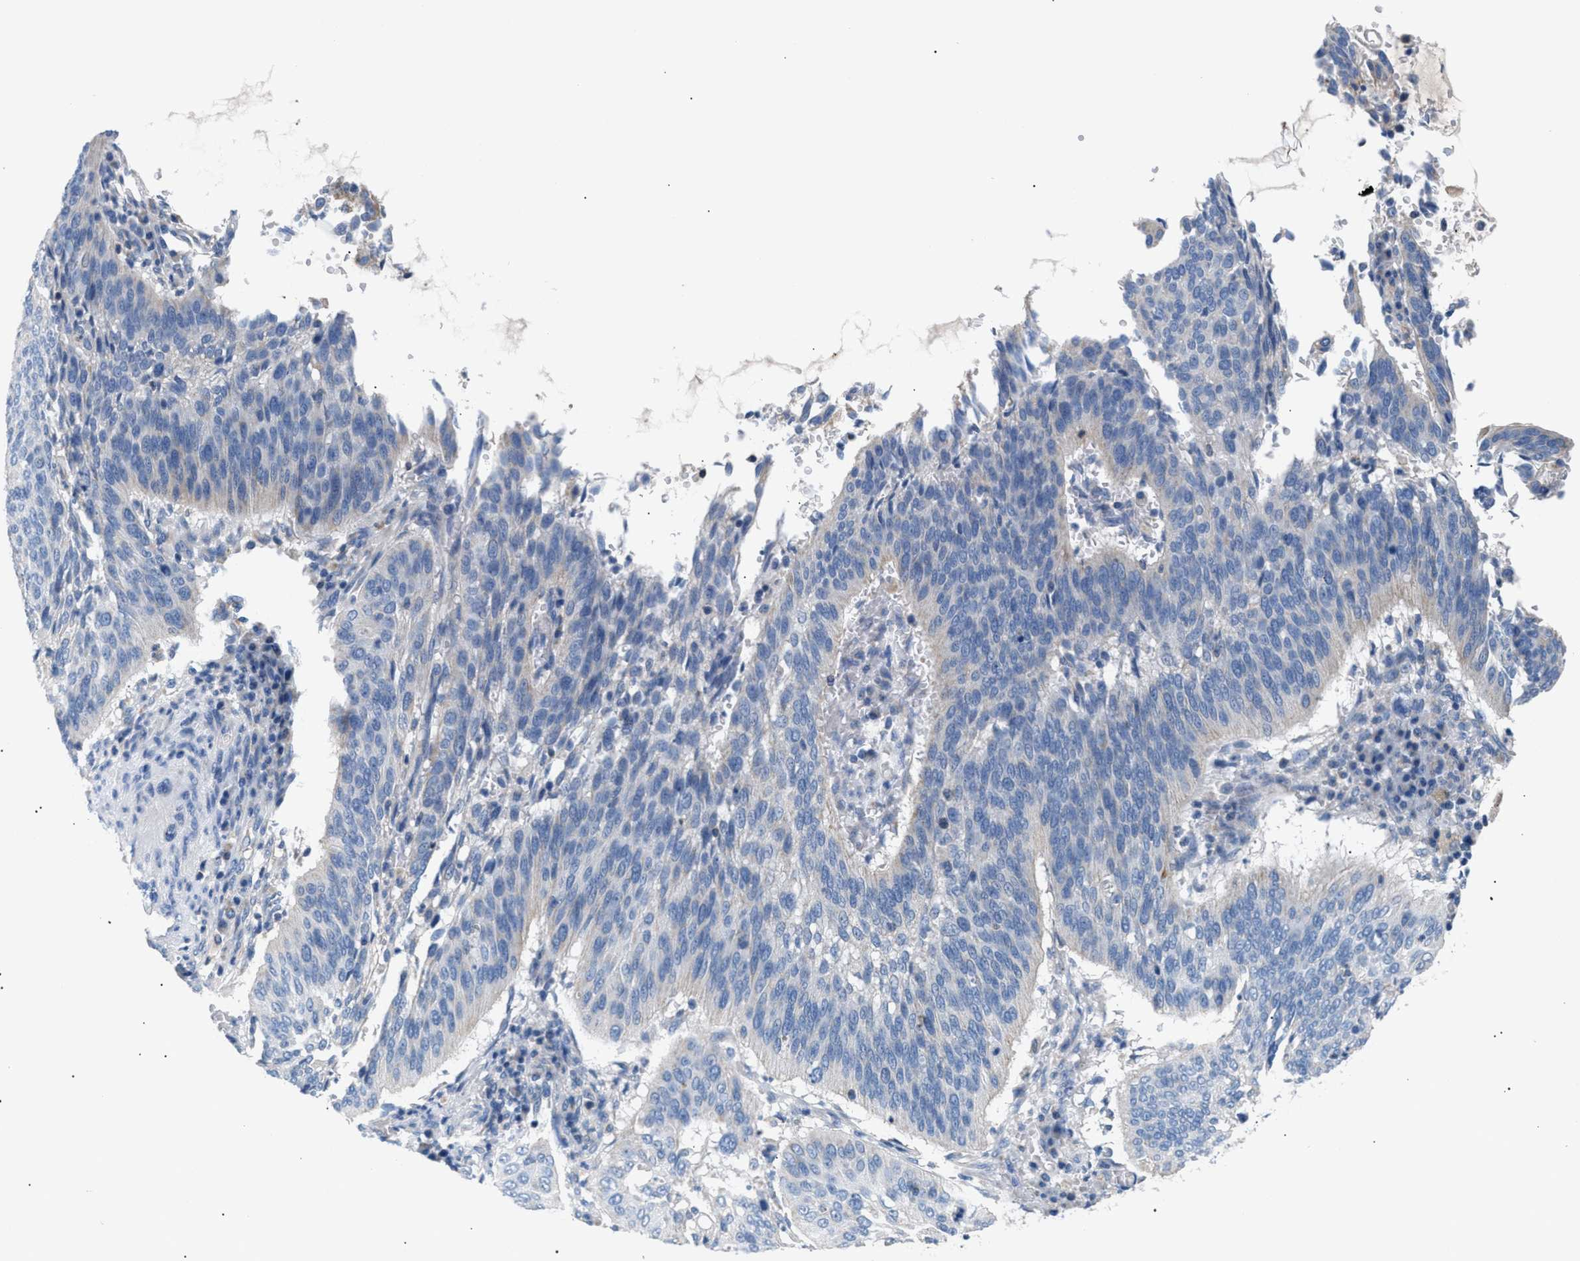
{"staining": {"intensity": "negative", "quantity": "none", "location": "none"}, "tissue": "cervical cancer", "cell_type": "Tumor cells", "image_type": "cancer", "snomed": [{"axis": "morphology", "description": "Normal tissue, NOS"}, {"axis": "morphology", "description": "Squamous cell carcinoma, NOS"}, {"axis": "topography", "description": "Cervix"}], "caption": "There is no significant positivity in tumor cells of cervical squamous cell carcinoma. (DAB (3,3'-diaminobenzidine) IHC with hematoxylin counter stain).", "gene": "ILDR1", "patient": {"sex": "female", "age": 39}}